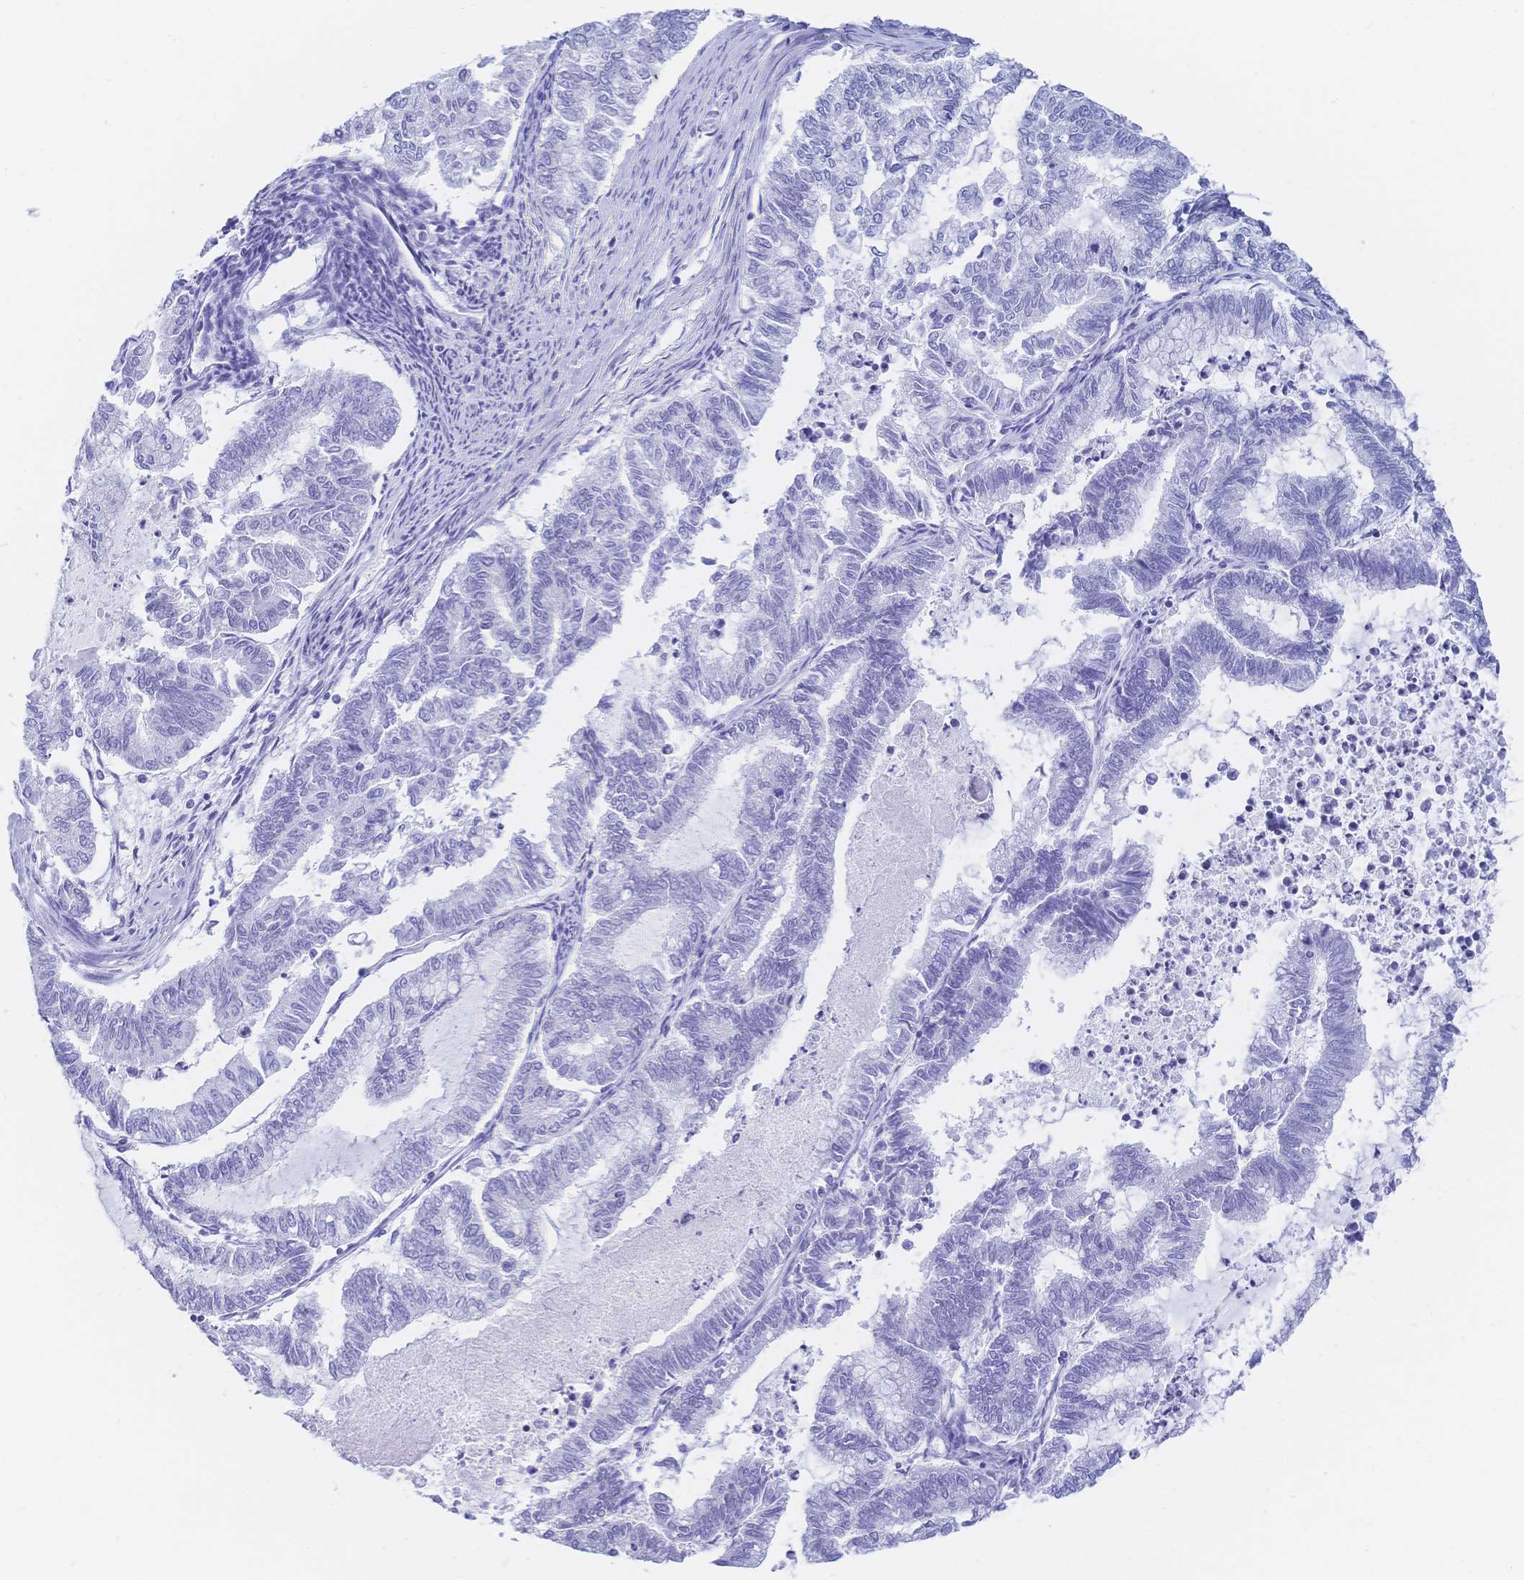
{"staining": {"intensity": "negative", "quantity": "none", "location": "none"}, "tissue": "endometrial cancer", "cell_type": "Tumor cells", "image_type": "cancer", "snomed": [{"axis": "morphology", "description": "Adenocarcinoma, NOS"}, {"axis": "topography", "description": "Endometrium"}], "caption": "IHC of adenocarcinoma (endometrial) shows no expression in tumor cells.", "gene": "MEP1B", "patient": {"sex": "female", "age": 79}}